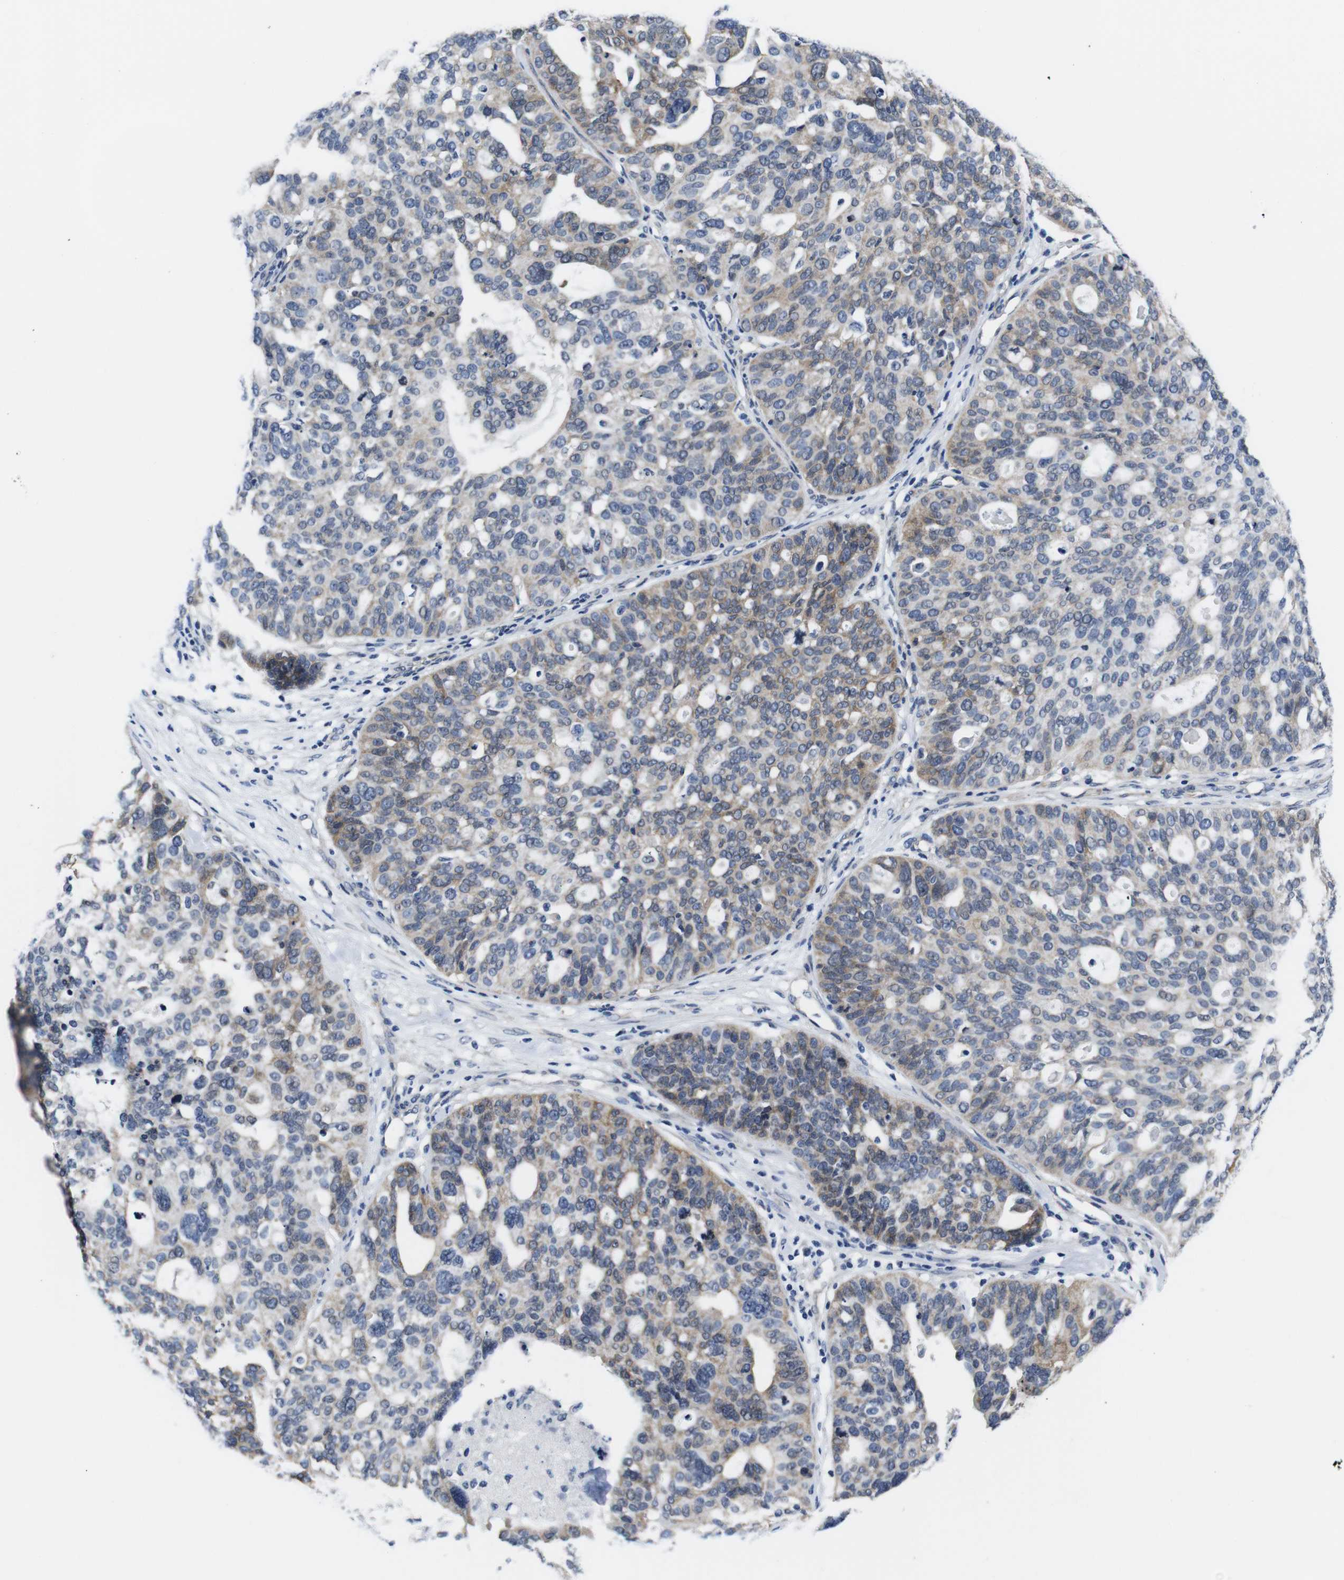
{"staining": {"intensity": "moderate", "quantity": "25%-75%", "location": "cytoplasmic/membranous"}, "tissue": "ovarian cancer", "cell_type": "Tumor cells", "image_type": "cancer", "snomed": [{"axis": "morphology", "description": "Cystadenocarcinoma, serous, NOS"}, {"axis": "topography", "description": "Ovary"}], "caption": "This is a histology image of immunohistochemistry staining of ovarian cancer, which shows moderate staining in the cytoplasmic/membranous of tumor cells.", "gene": "SOCS3", "patient": {"sex": "female", "age": 59}}